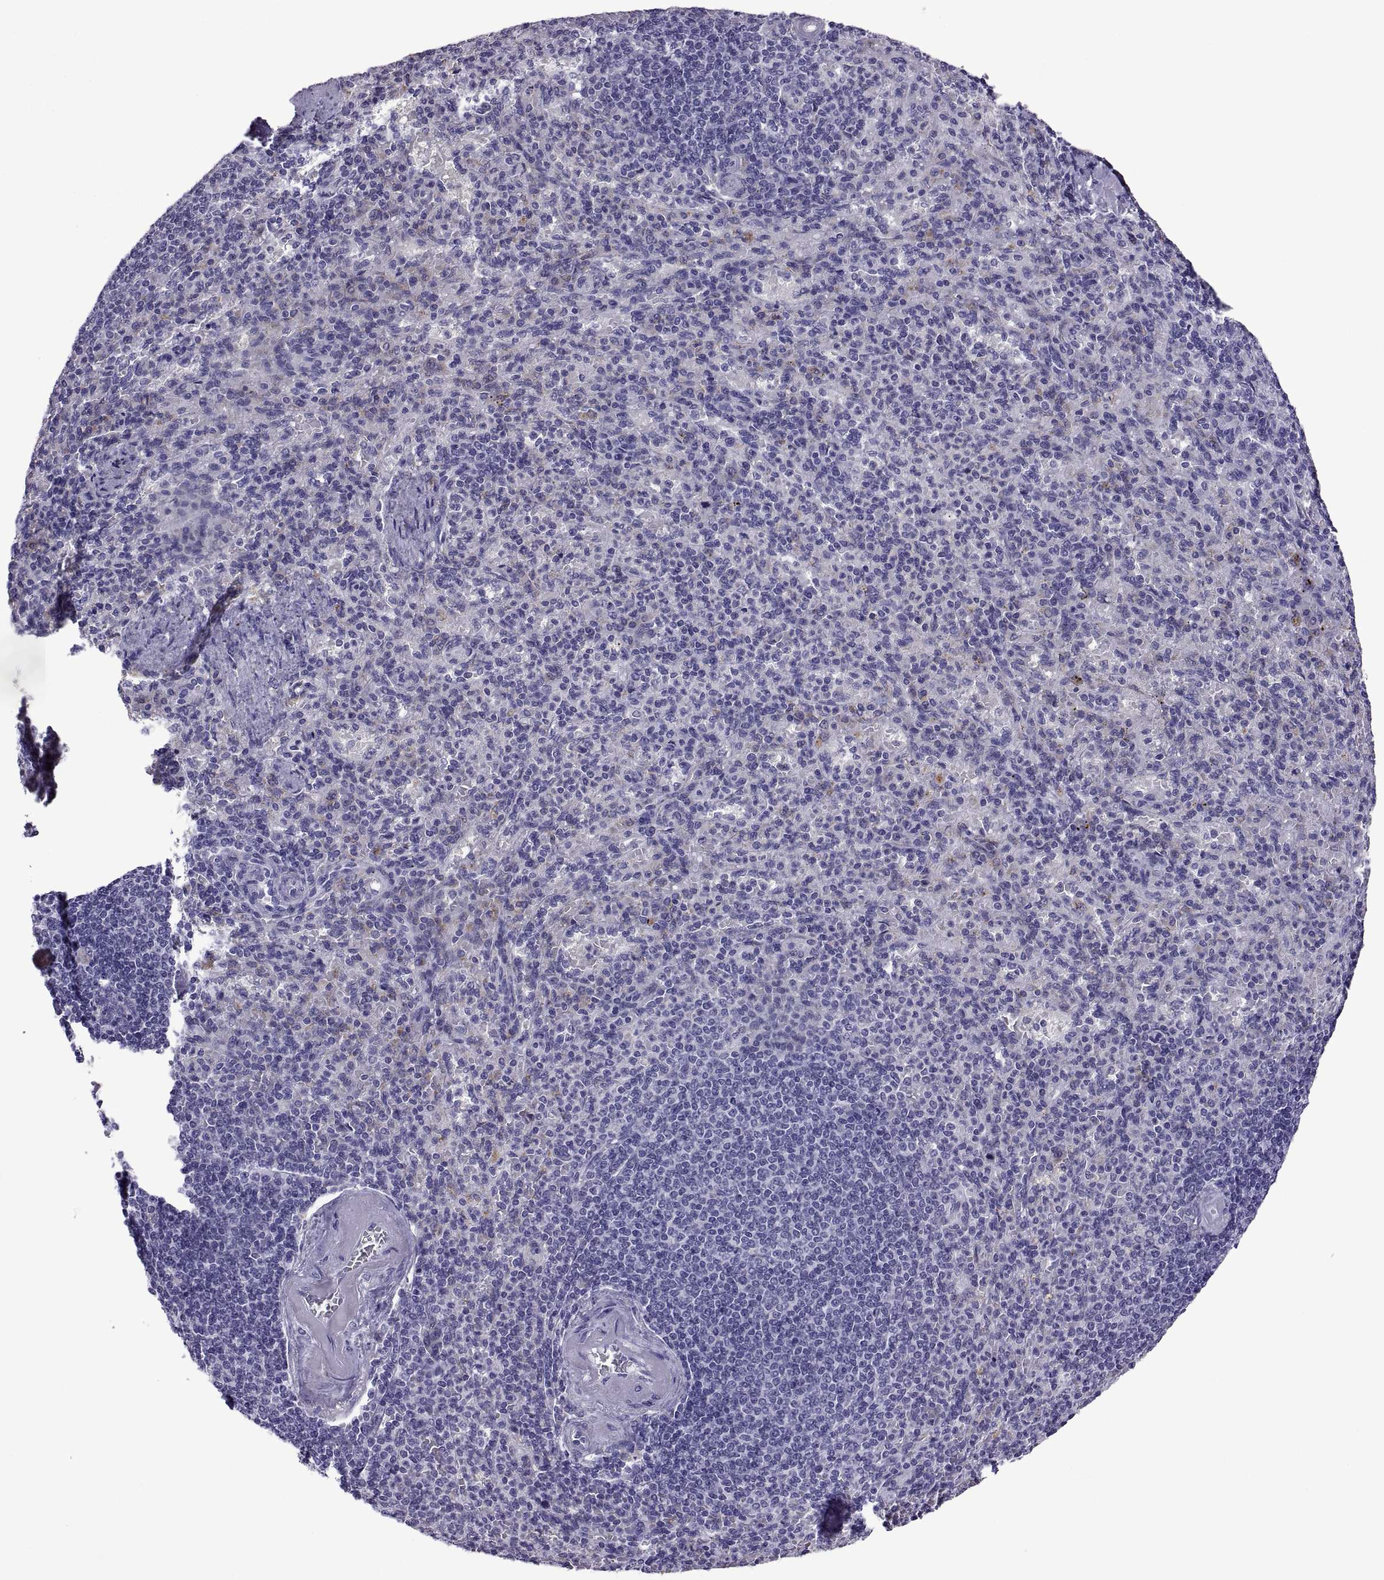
{"staining": {"intensity": "negative", "quantity": "none", "location": "none"}, "tissue": "spleen", "cell_type": "Cells in red pulp", "image_type": "normal", "snomed": [{"axis": "morphology", "description": "Normal tissue, NOS"}, {"axis": "topography", "description": "Spleen"}], "caption": "IHC image of normal spleen: human spleen stained with DAB (3,3'-diaminobenzidine) exhibits no significant protein staining in cells in red pulp. Nuclei are stained in blue.", "gene": "MAGEB18", "patient": {"sex": "female", "age": 74}}